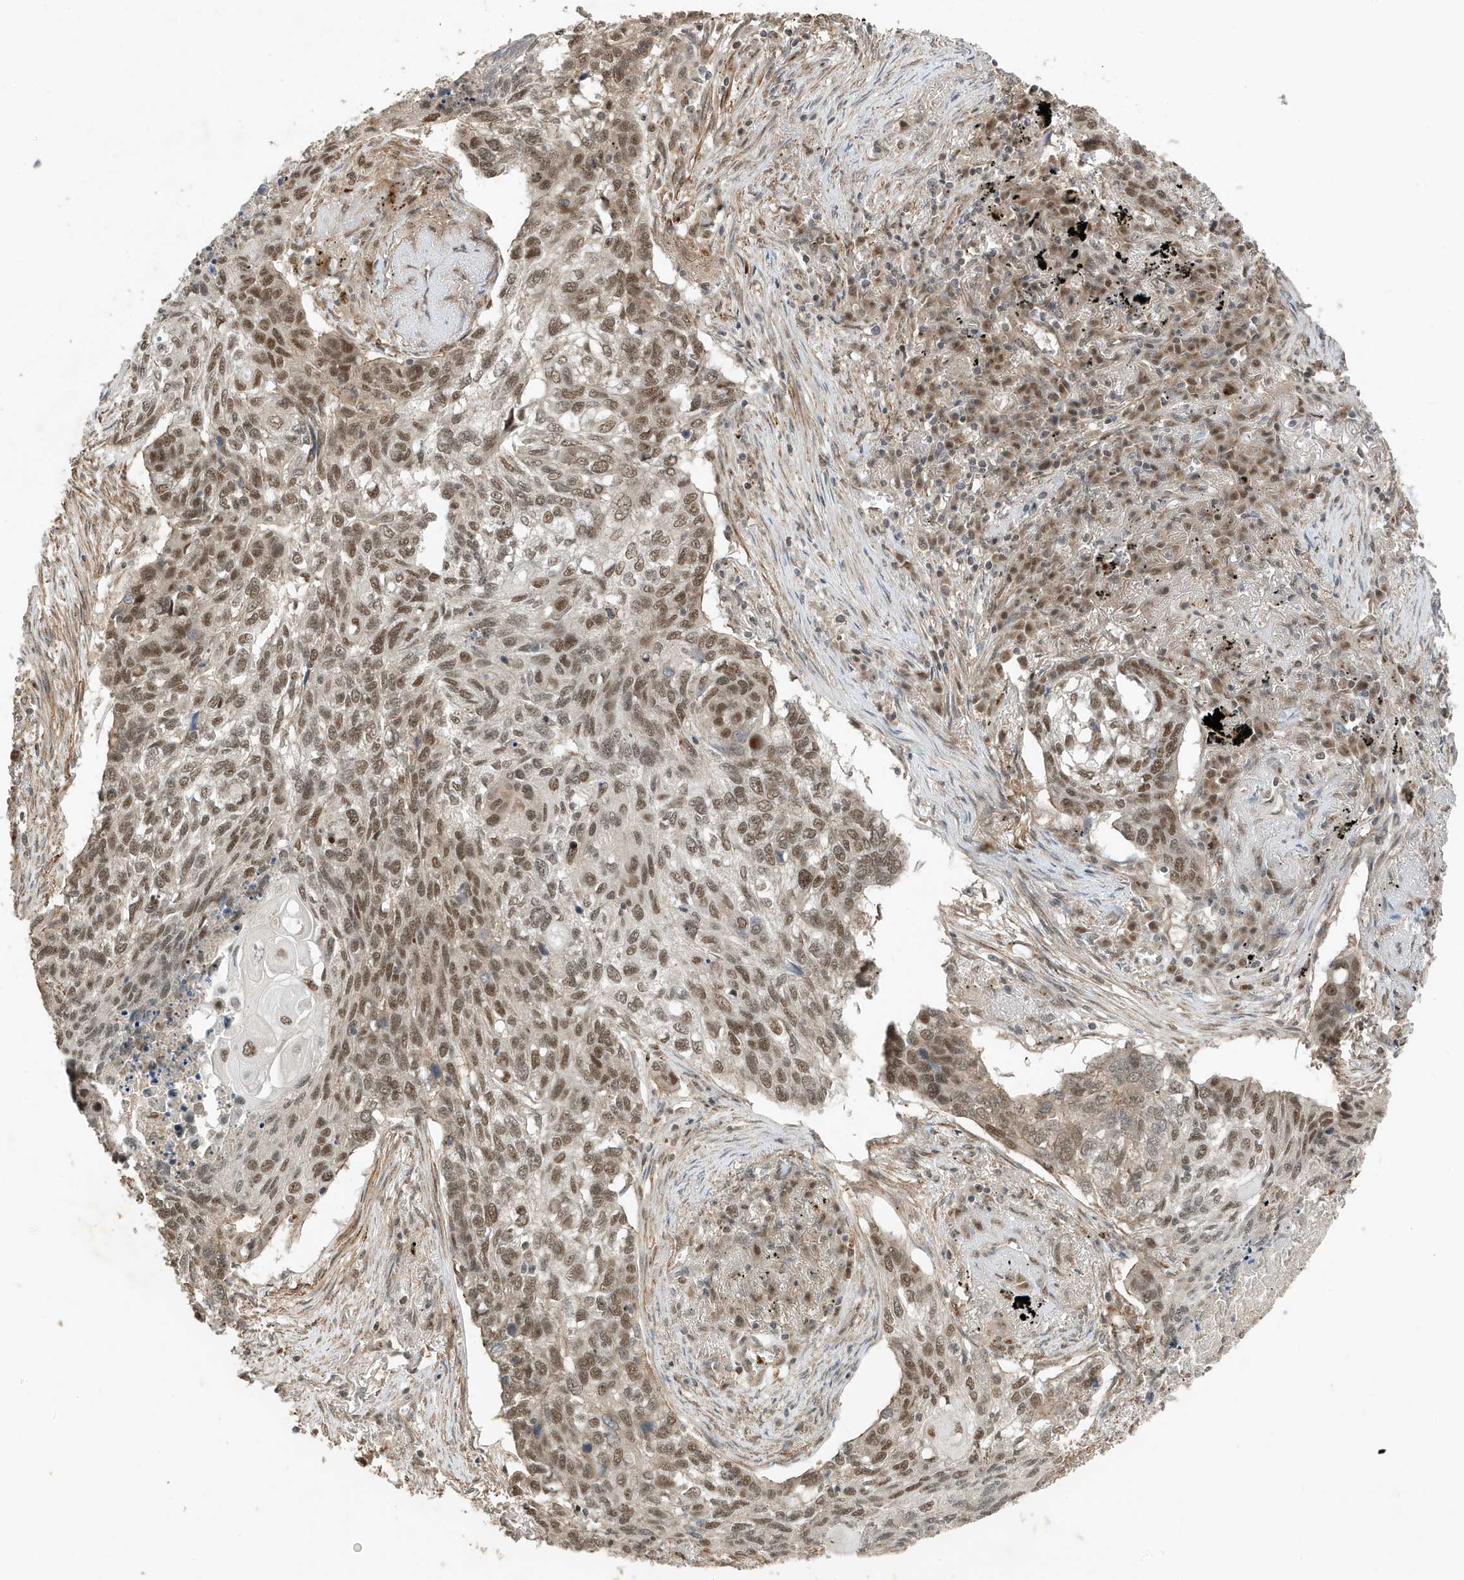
{"staining": {"intensity": "moderate", "quantity": "25%-75%", "location": "nuclear"}, "tissue": "lung cancer", "cell_type": "Tumor cells", "image_type": "cancer", "snomed": [{"axis": "morphology", "description": "Squamous cell carcinoma, NOS"}, {"axis": "topography", "description": "Lung"}], "caption": "A high-resolution image shows immunohistochemistry (IHC) staining of lung squamous cell carcinoma, which exhibits moderate nuclear expression in approximately 25%-75% of tumor cells.", "gene": "MAST3", "patient": {"sex": "female", "age": 63}}